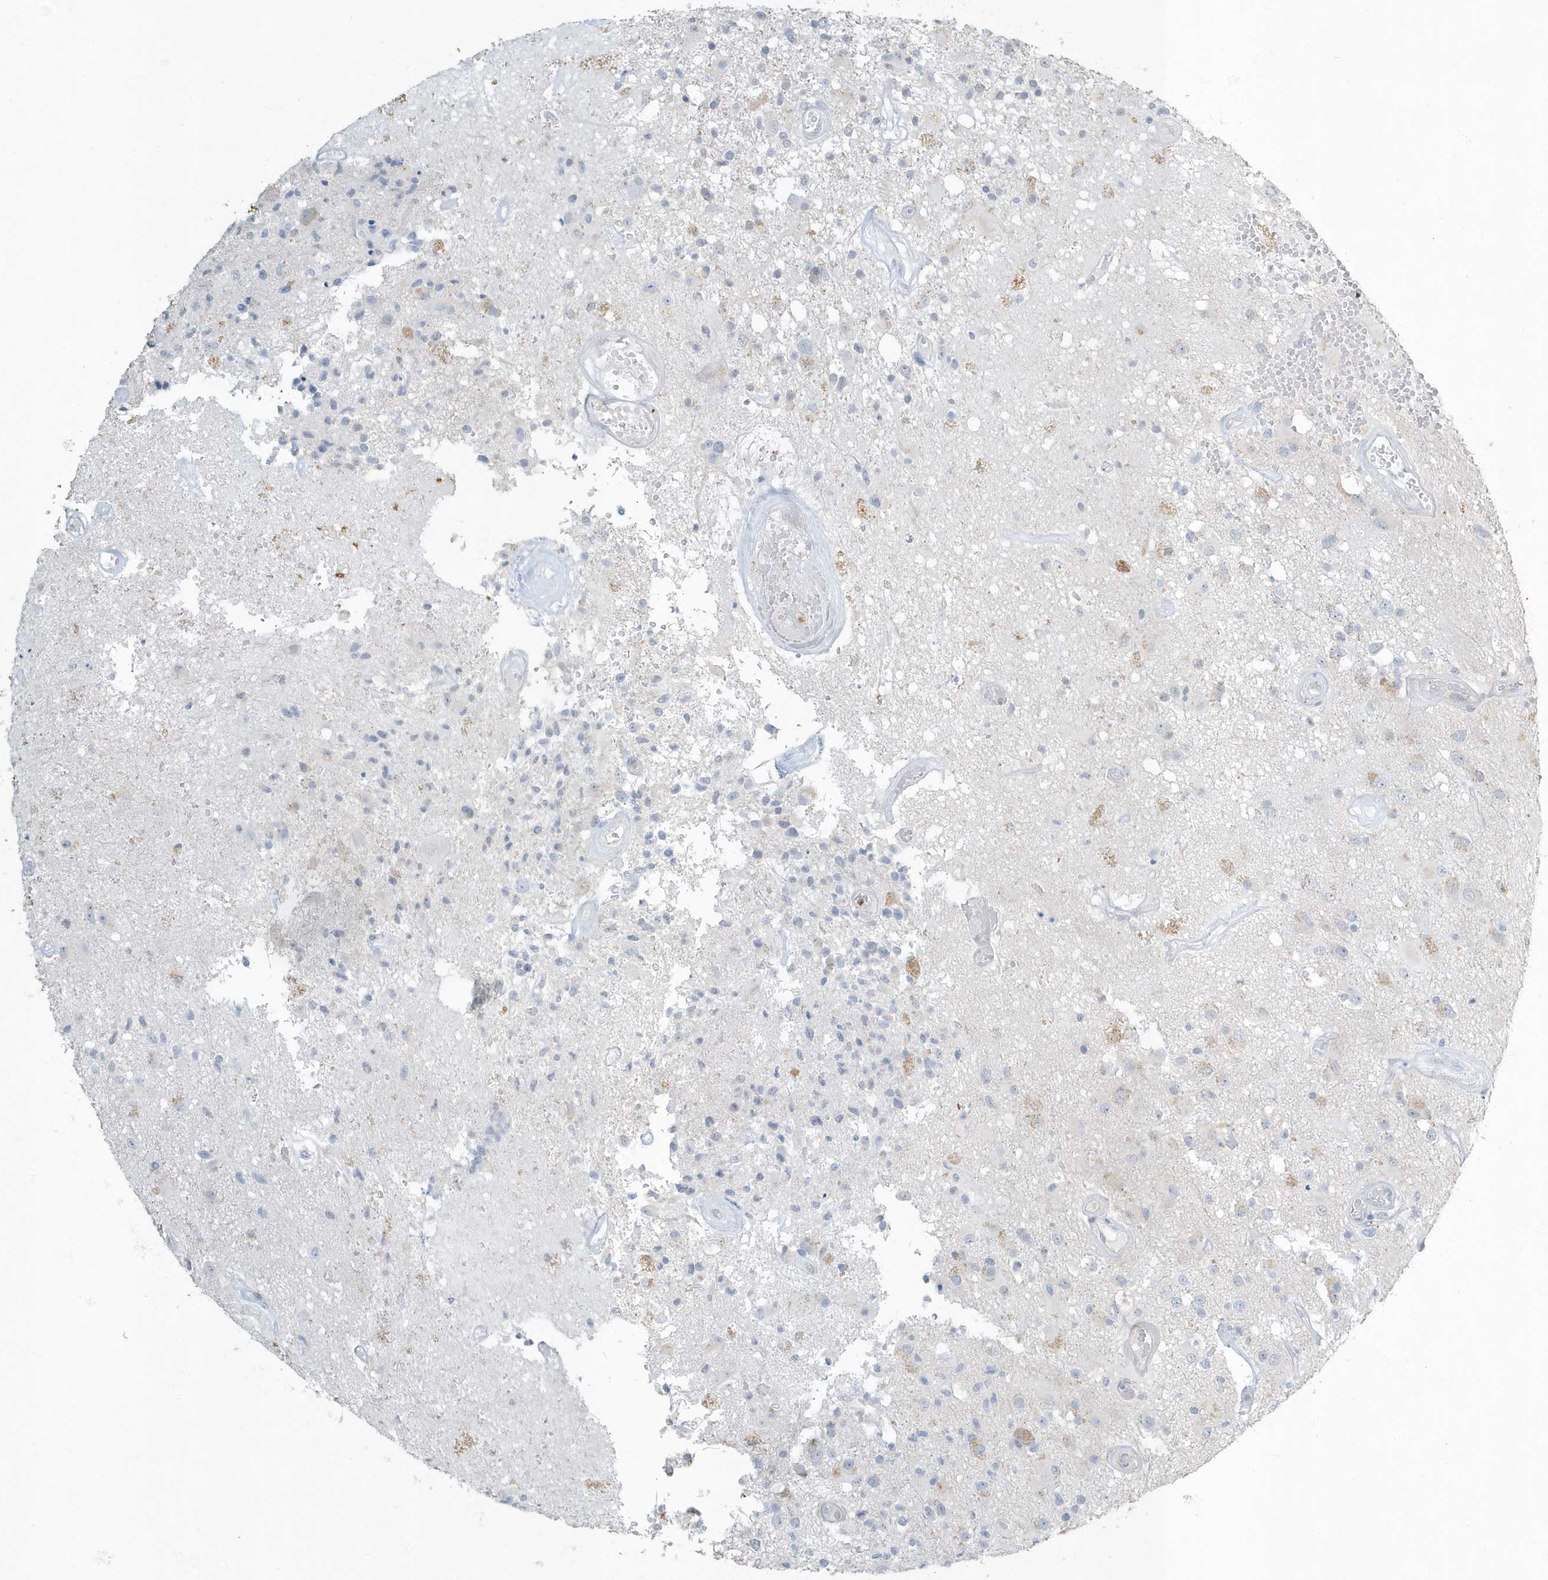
{"staining": {"intensity": "negative", "quantity": "none", "location": "none"}, "tissue": "glioma", "cell_type": "Tumor cells", "image_type": "cancer", "snomed": [{"axis": "morphology", "description": "Glioma, malignant, High grade"}, {"axis": "morphology", "description": "Glioblastoma, NOS"}, {"axis": "topography", "description": "Brain"}], "caption": "Tumor cells show no significant protein positivity in malignant high-grade glioma.", "gene": "MYOT", "patient": {"sex": "male", "age": 60}}